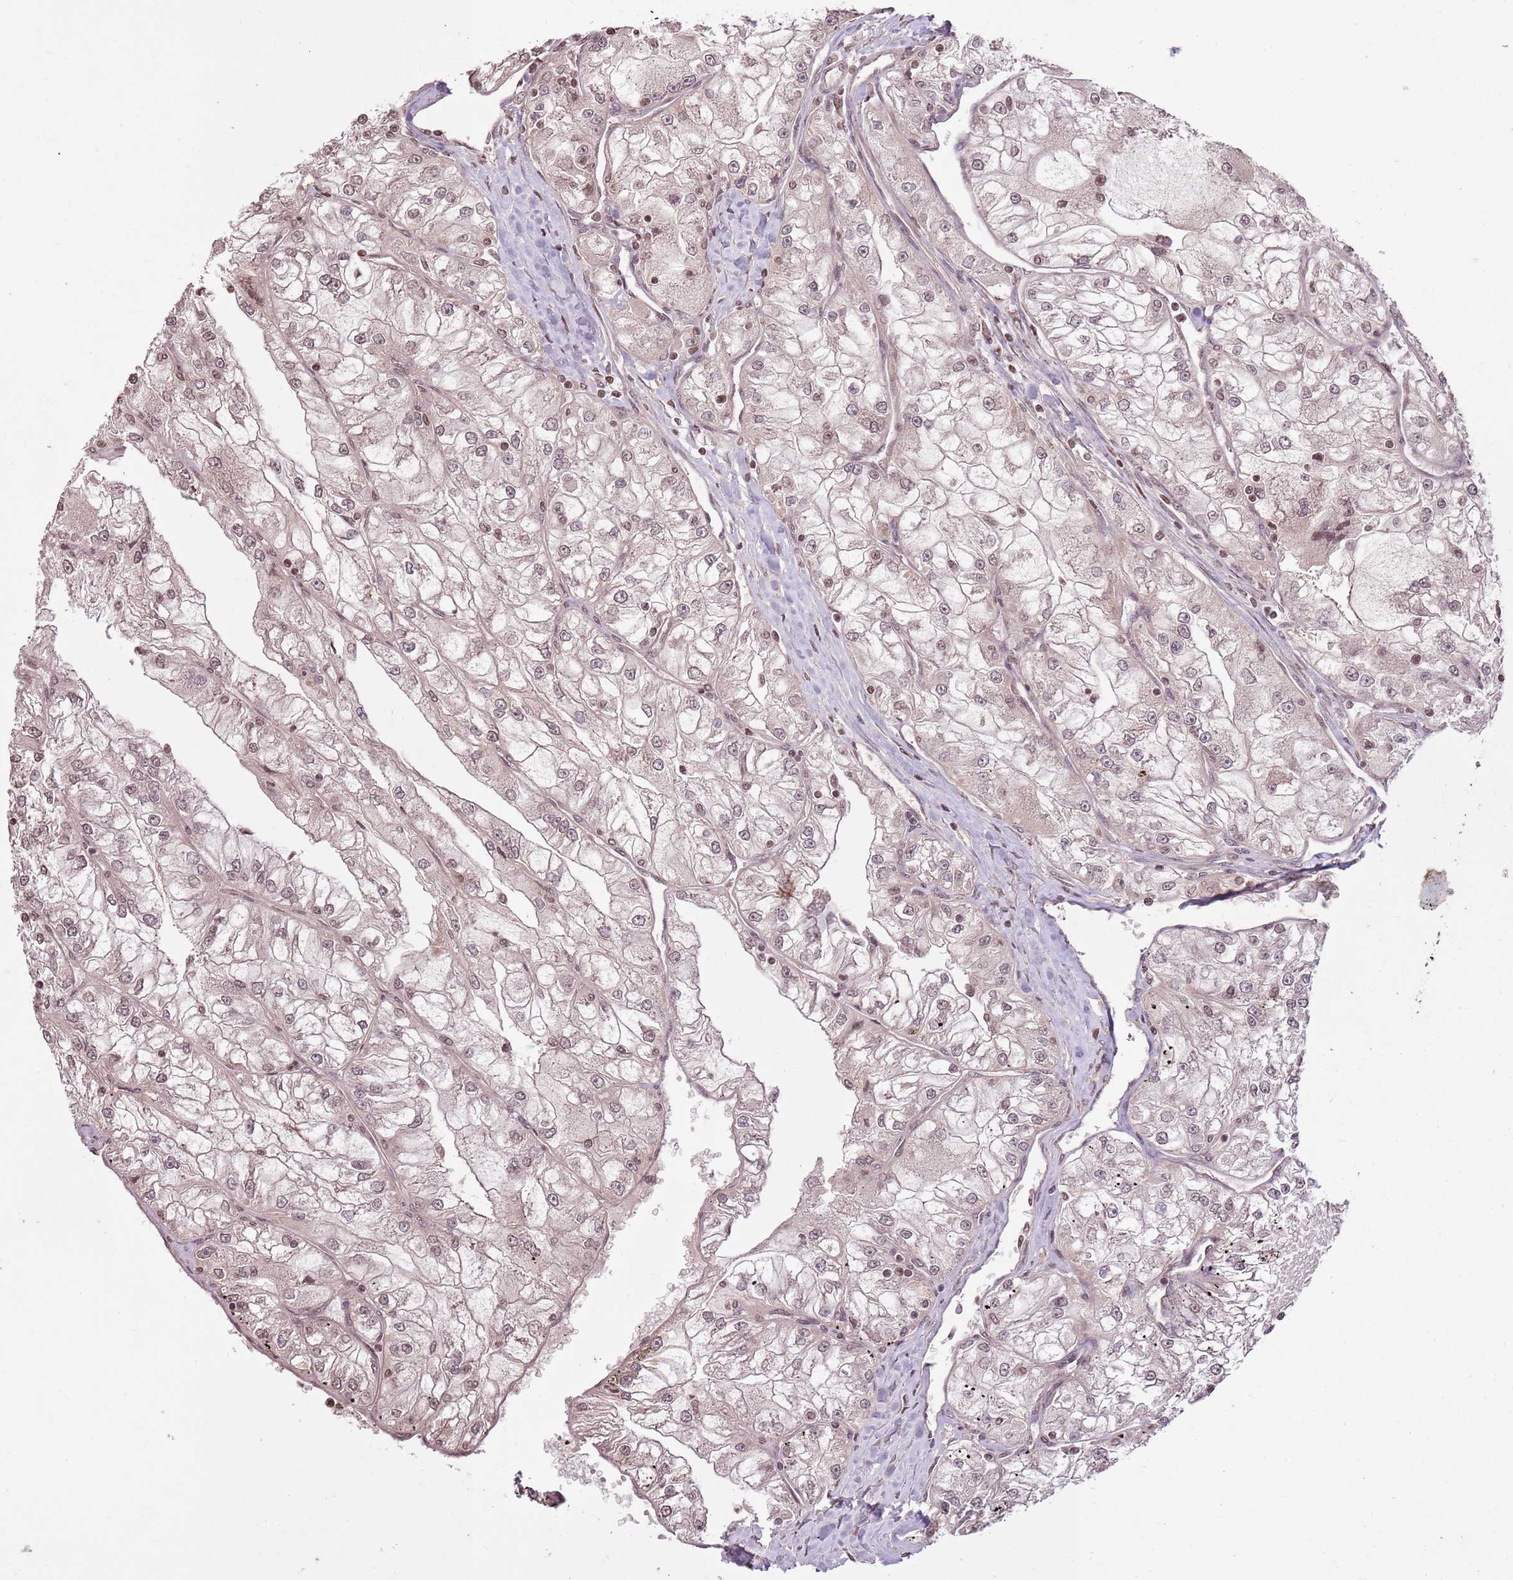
{"staining": {"intensity": "weak", "quantity": ">75%", "location": "cytoplasmic/membranous,nuclear"}, "tissue": "renal cancer", "cell_type": "Tumor cells", "image_type": "cancer", "snomed": [{"axis": "morphology", "description": "Adenocarcinoma, NOS"}, {"axis": "topography", "description": "Kidney"}], "caption": "Immunohistochemistry of renal adenocarcinoma exhibits low levels of weak cytoplasmic/membranous and nuclear expression in about >75% of tumor cells.", "gene": "CAPN9", "patient": {"sex": "female", "age": 72}}